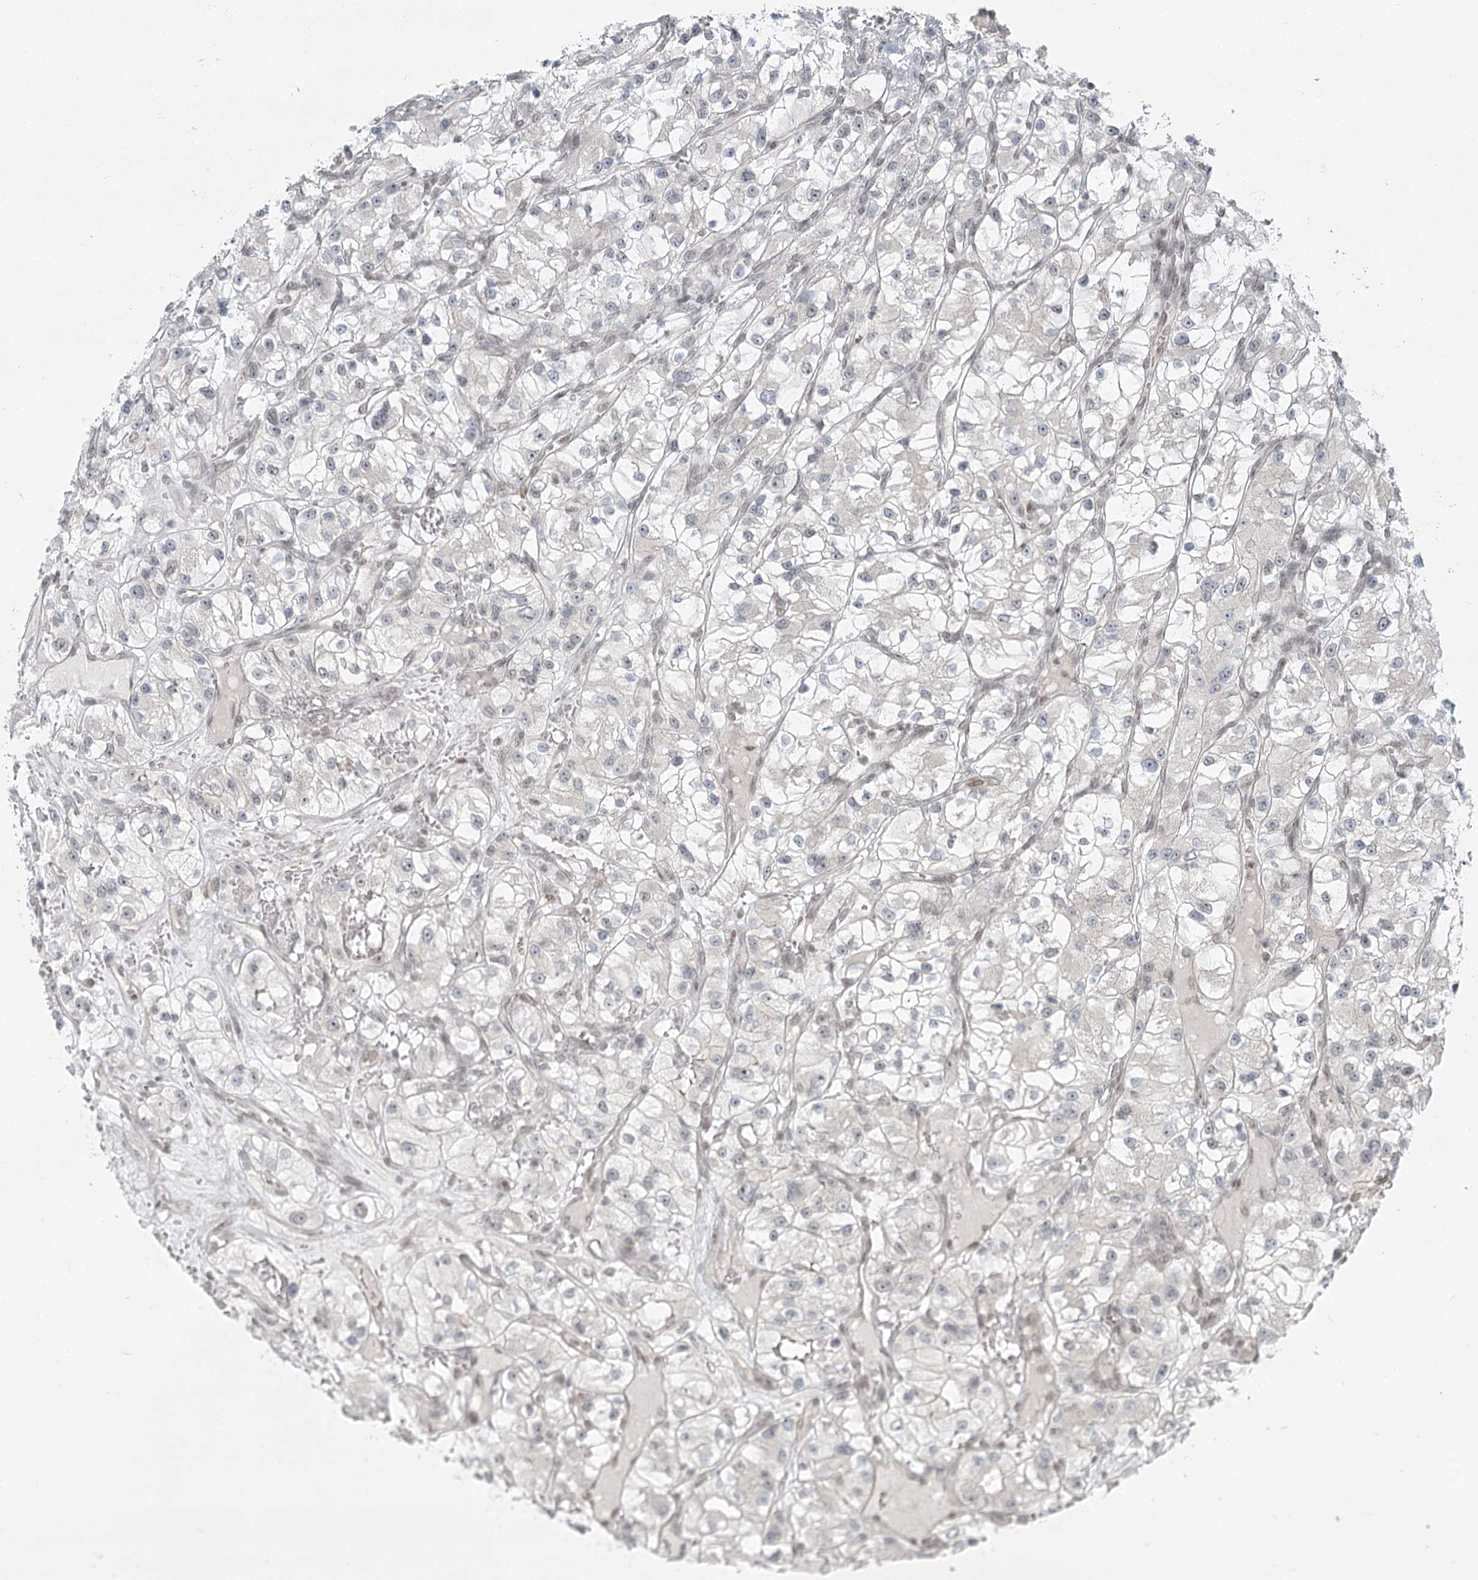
{"staining": {"intensity": "negative", "quantity": "none", "location": "none"}, "tissue": "renal cancer", "cell_type": "Tumor cells", "image_type": "cancer", "snomed": [{"axis": "morphology", "description": "Adenocarcinoma, NOS"}, {"axis": "topography", "description": "Kidney"}], "caption": "IHC photomicrograph of renal cancer stained for a protein (brown), which exhibits no positivity in tumor cells.", "gene": "R3HCC1L", "patient": {"sex": "female", "age": 57}}